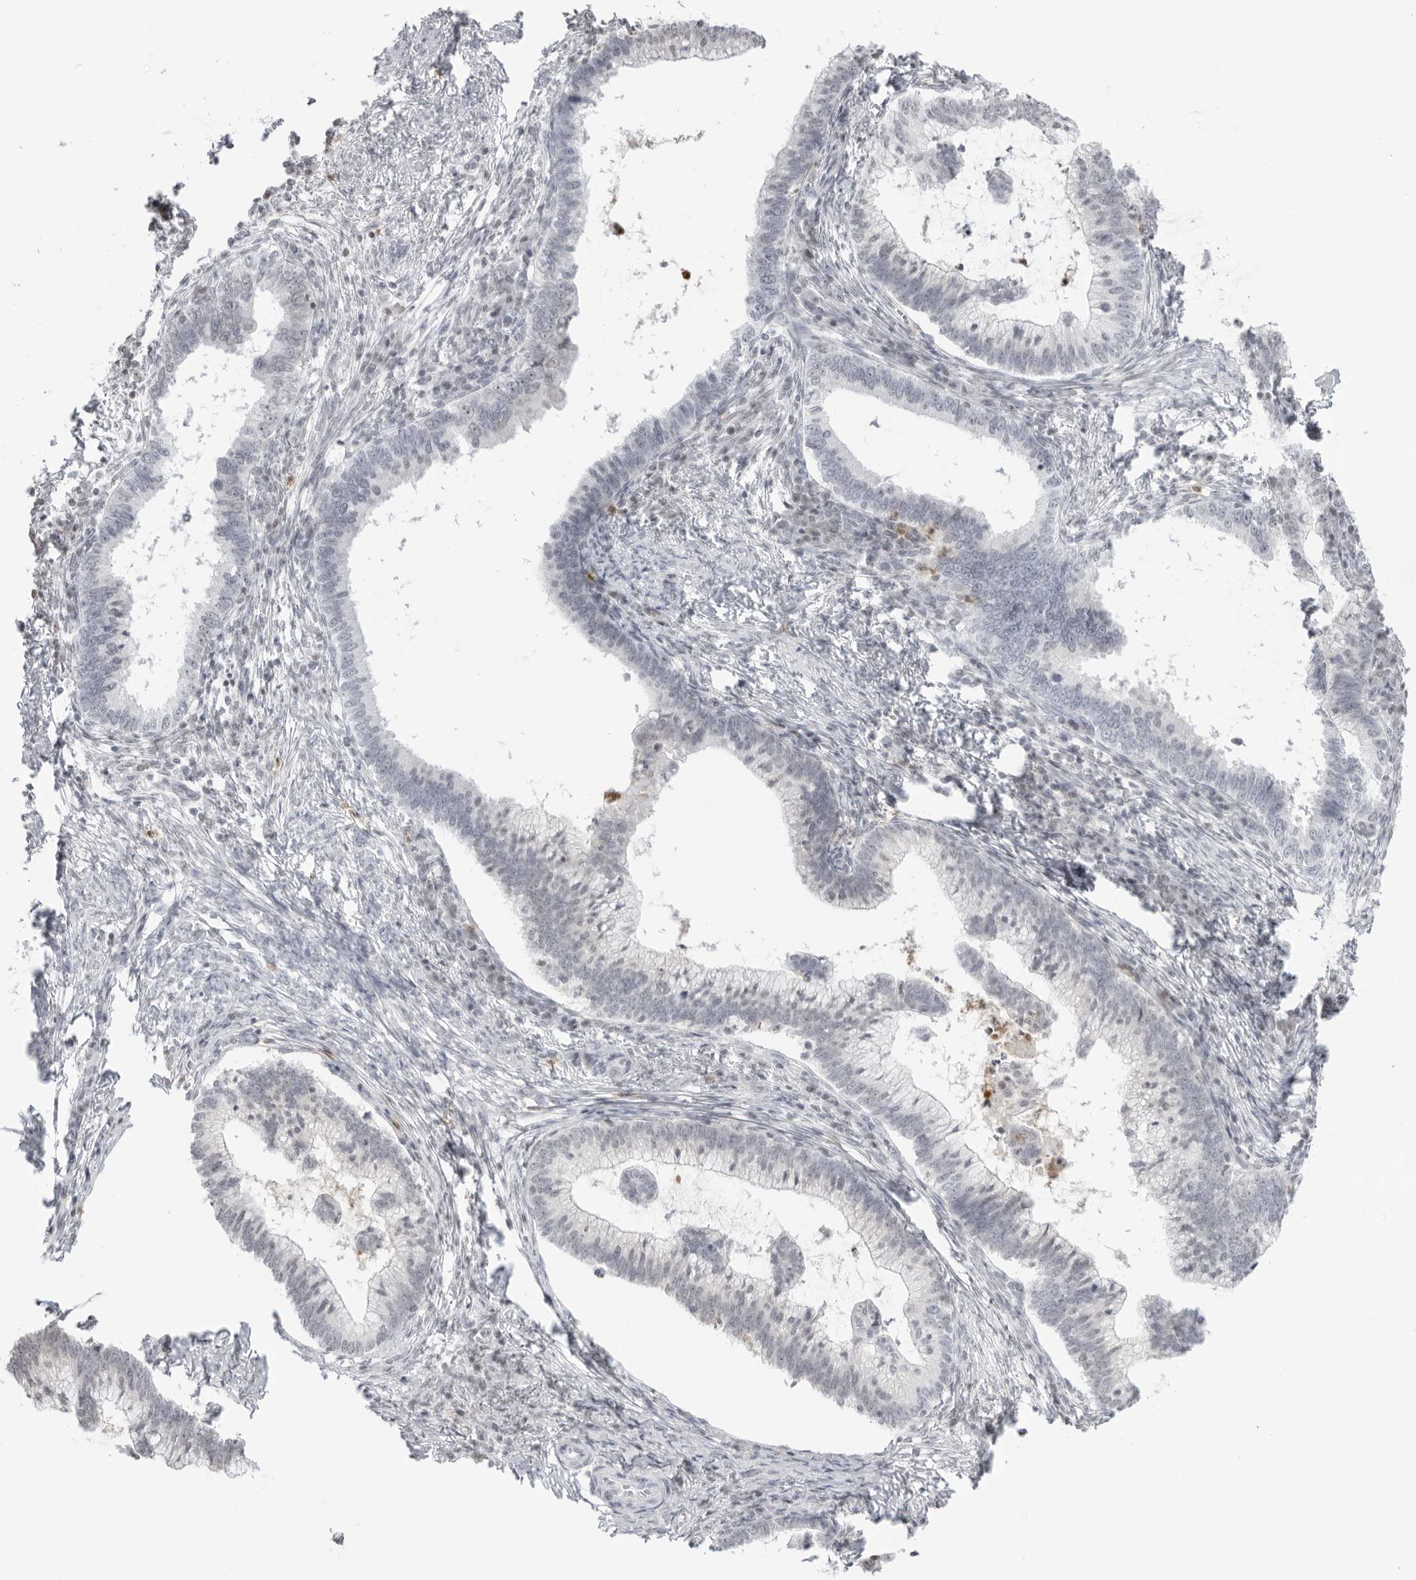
{"staining": {"intensity": "negative", "quantity": "none", "location": "none"}, "tissue": "cervical cancer", "cell_type": "Tumor cells", "image_type": "cancer", "snomed": [{"axis": "morphology", "description": "Adenocarcinoma, NOS"}, {"axis": "topography", "description": "Cervix"}], "caption": "Immunohistochemistry photomicrograph of human adenocarcinoma (cervical) stained for a protein (brown), which shows no expression in tumor cells.", "gene": "RNF146", "patient": {"sex": "female", "age": 36}}